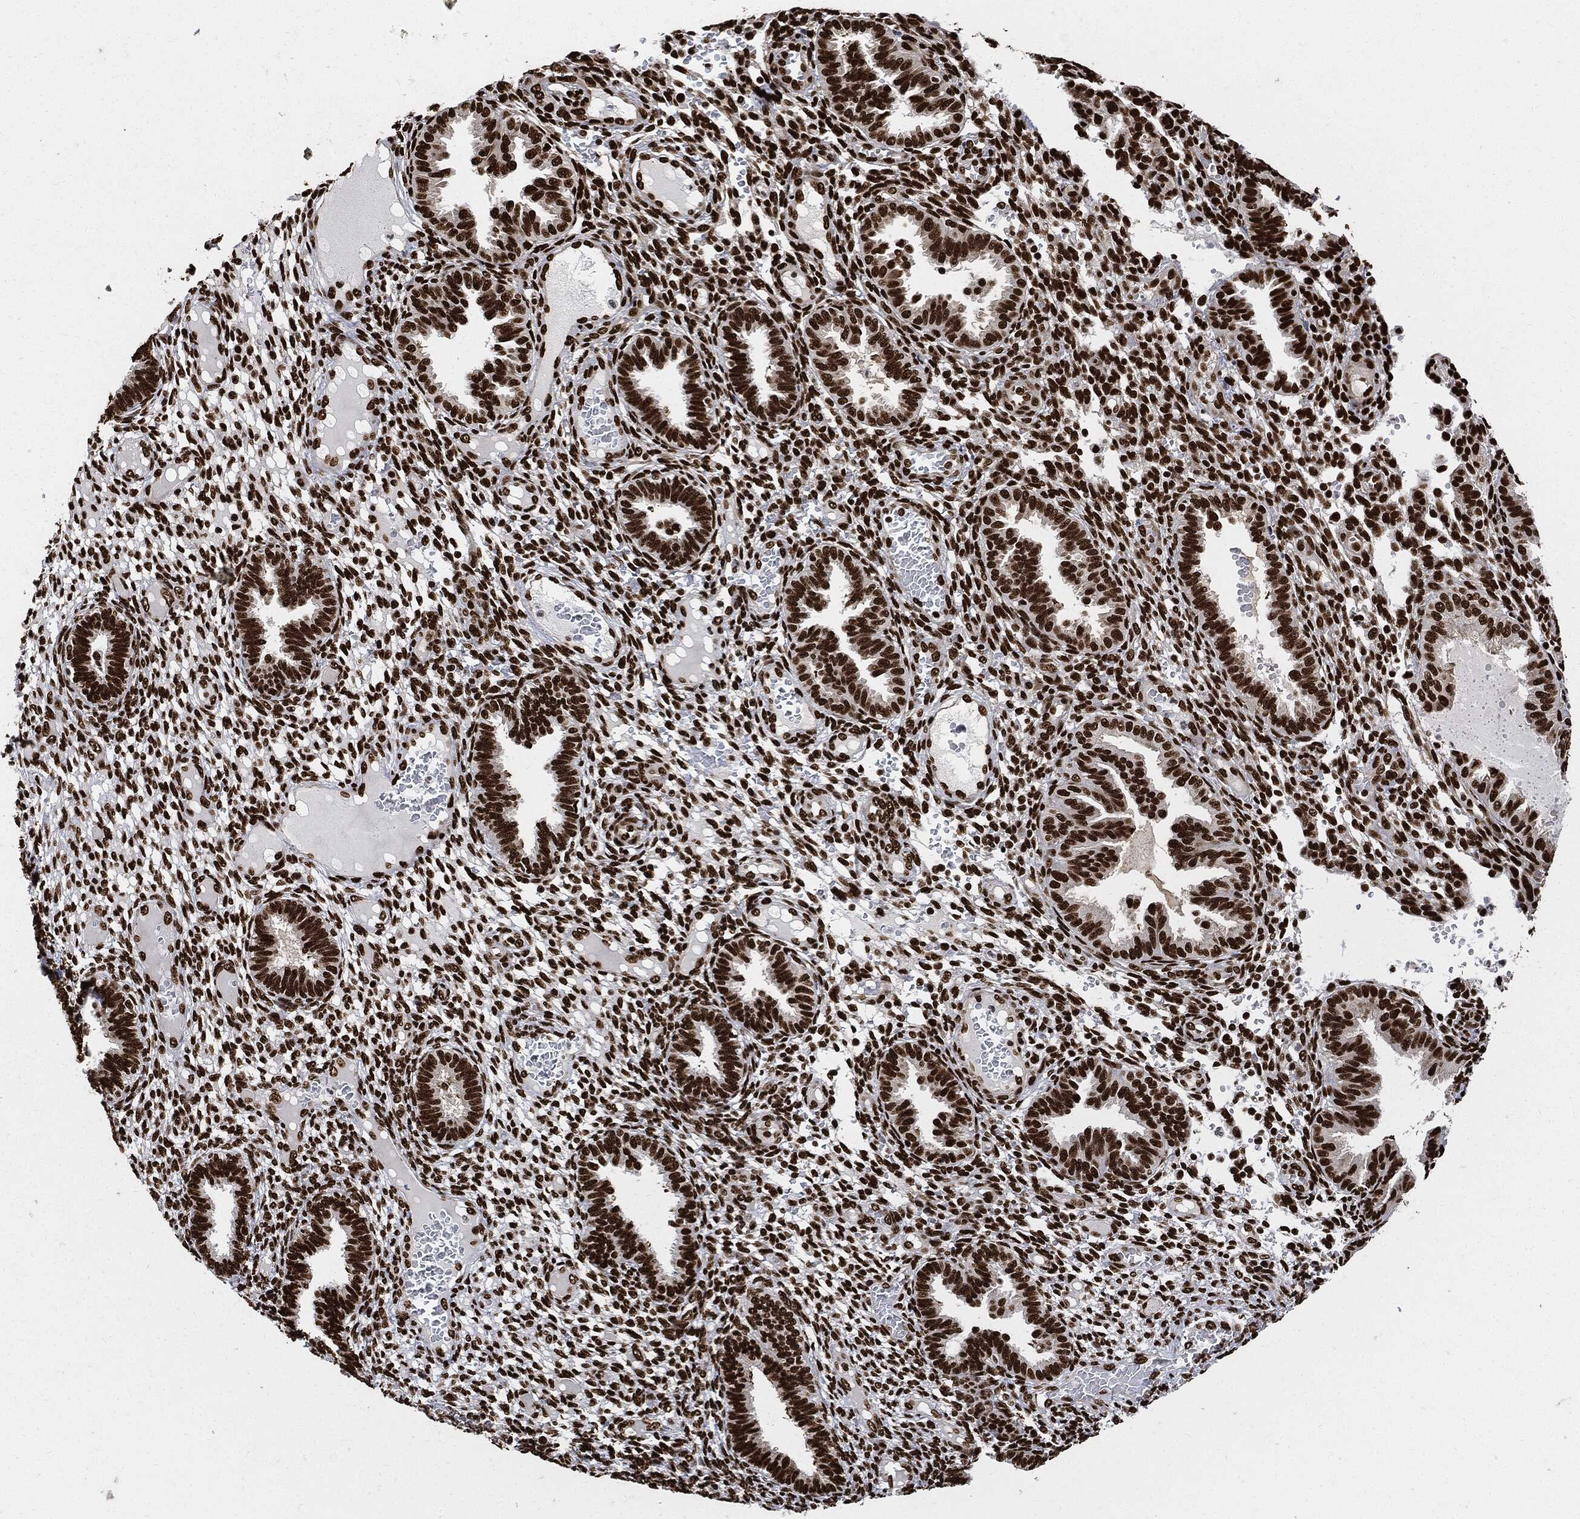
{"staining": {"intensity": "strong", "quantity": ">75%", "location": "nuclear"}, "tissue": "endometrium", "cell_type": "Cells in endometrial stroma", "image_type": "normal", "snomed": [{"axis": "morphology", "description": "Normal tissue, NOS"}, {"axis": "topography", "description": "Endometrium"}], "caption": "Strong nuclear staining for a protein is present in approximately >75% of cells in endometrial stroma of normal endometrium using immunohistochemistry.", "gene": "RECQL", "patient": {"sex": "female", "age": 42}}